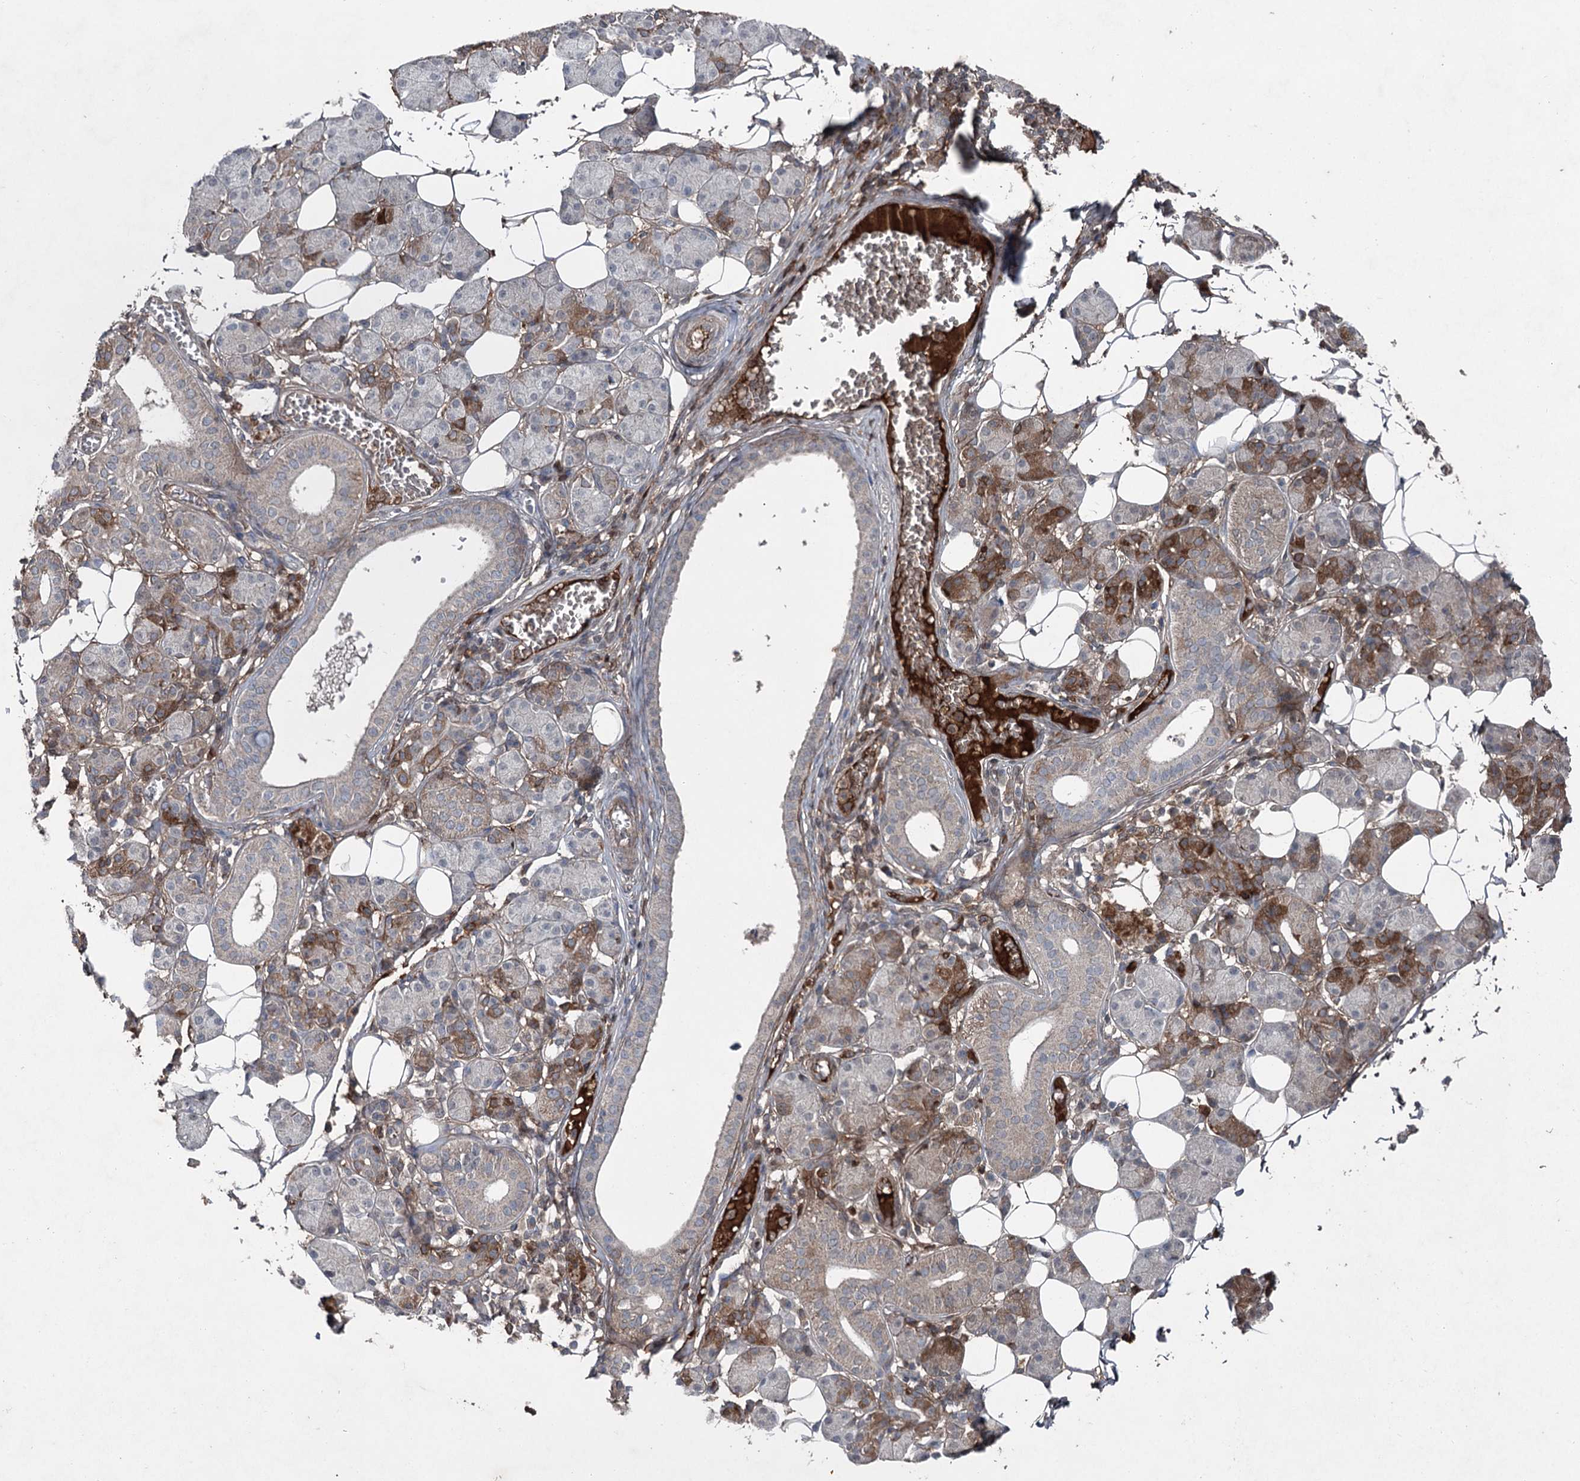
{"staining": {"intensity": "moderate", "quantity": "<25%", "location": "cytoplasmic/membranous"}, "tissue": "salivary gland", "cell_type": "Glandular cells", "image_type": "normal", "snomed": [{"axis": "morphology", "description": "Normal tissue, NOS"}, {"axis": "topography", "description": "Salivary gland"}], "caption": "High-power microscopy captured an immunohistochemistry (IHC) image of unremarkable salivary gland, revealing moderate cytoplasmic/membranous positivity in about <25% of glandular cells. (DAB (3,3'-diaminobenzidine) IHC, brown staining for protein, blue staining for nuclei).", "gene": "PGLYRP2", "patient": {"sex": "female", "age": 33}}